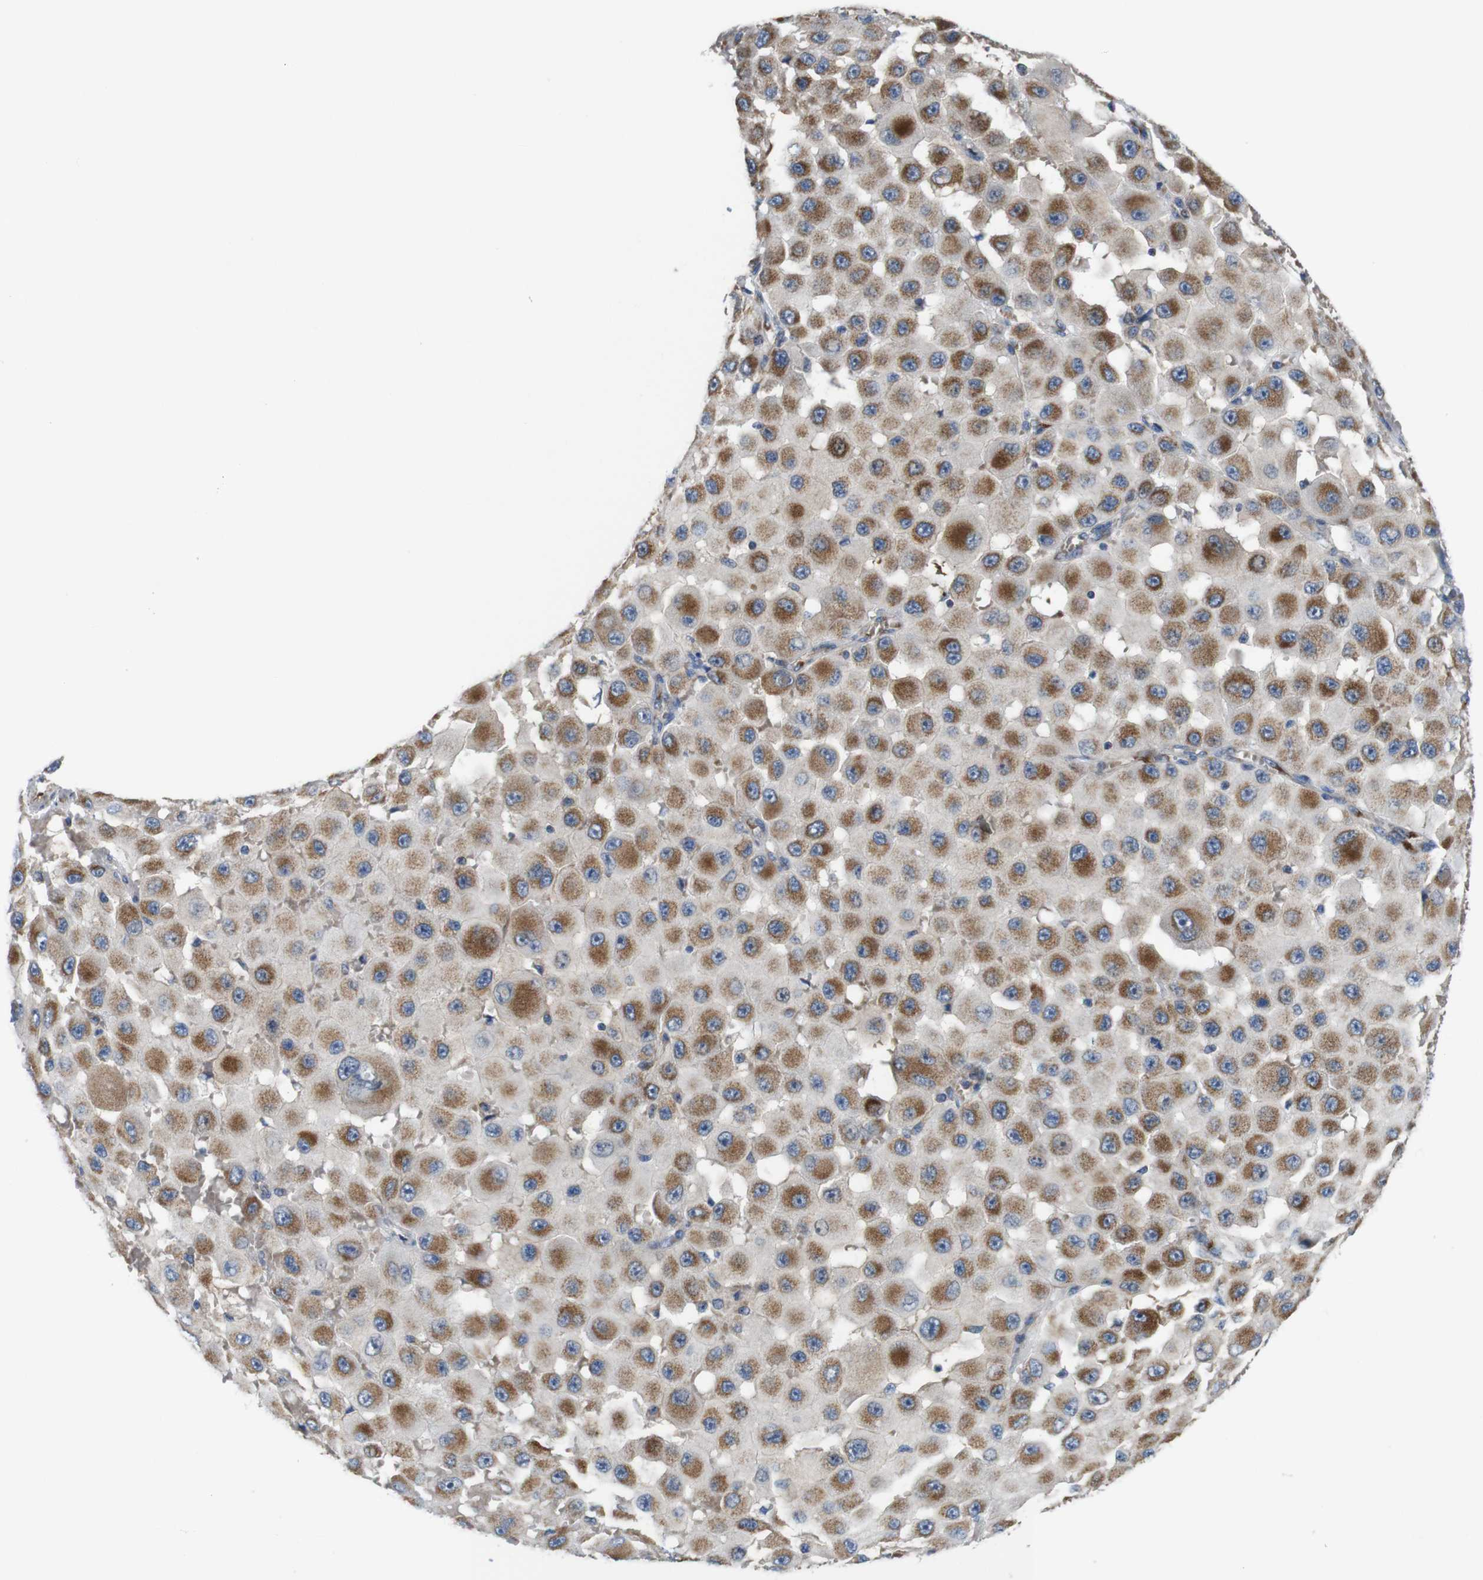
{"staining": {"intensity": "moderate", "quantity": "25%-75%", "location": "cytoplasmic/membranous"}, "tissue": "melanoma", "cell_type": "Tumor cells", "image_type": "cancer", "snomed": [{"axis": "morphology", "description": "Malignant melanoma, NOS"}, {"axis": "topography", "description": "Skin"}], "caption": "An image showing moderate cytoplasmic/membranous expression in approximately 25%-75% of tumor cells in melanoma, as visualized by brown immunohistochemical staining.", "gene": "EFCAB14", "patient": {"sex": "female", "age": 81}}